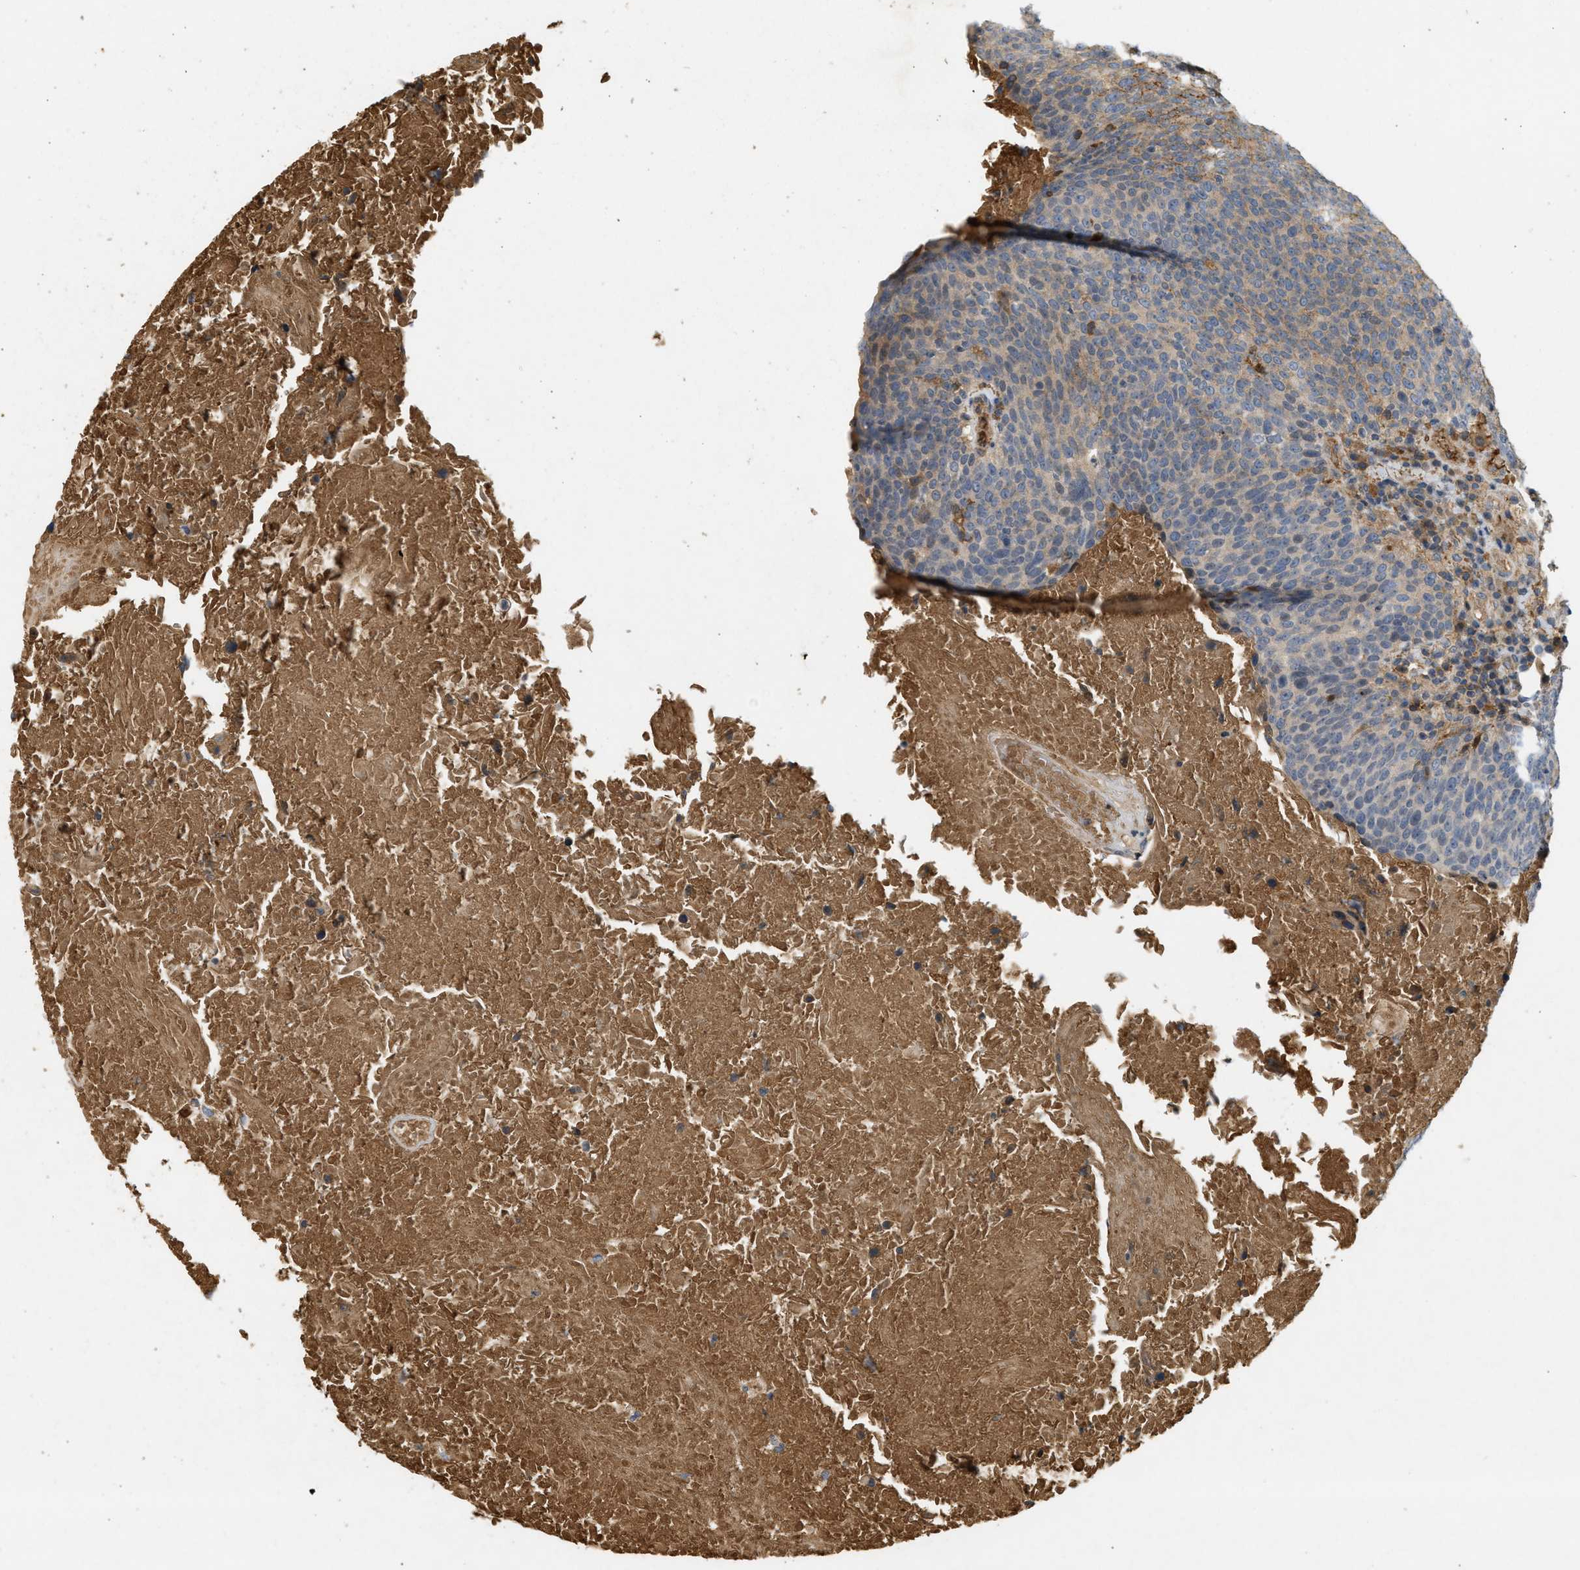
{"staining": {"intensity": "negative", "quantity": "none", "location": "none"}, "tissue": "head and neck cancer", "cell_type": "Tumor cells", "image_type": "cancer", "snomed": [{"axis": "morphology", "description": "Squamous cell carcinoma, NOS"}, {"axis": "morphology", "description": "Squamous cell carcinoma, metastatic, NOS"}, {"axis": "topography", "description": "Lymph node"}, {"axis": "topography", "description": "Head-Neck"}], "caption": "The micrograph shows no staining of tumor cells in head and neck cancer (squamous cell carcinoma).", "gene": "F8", "patient": {"sex": "male", "age": 62}}